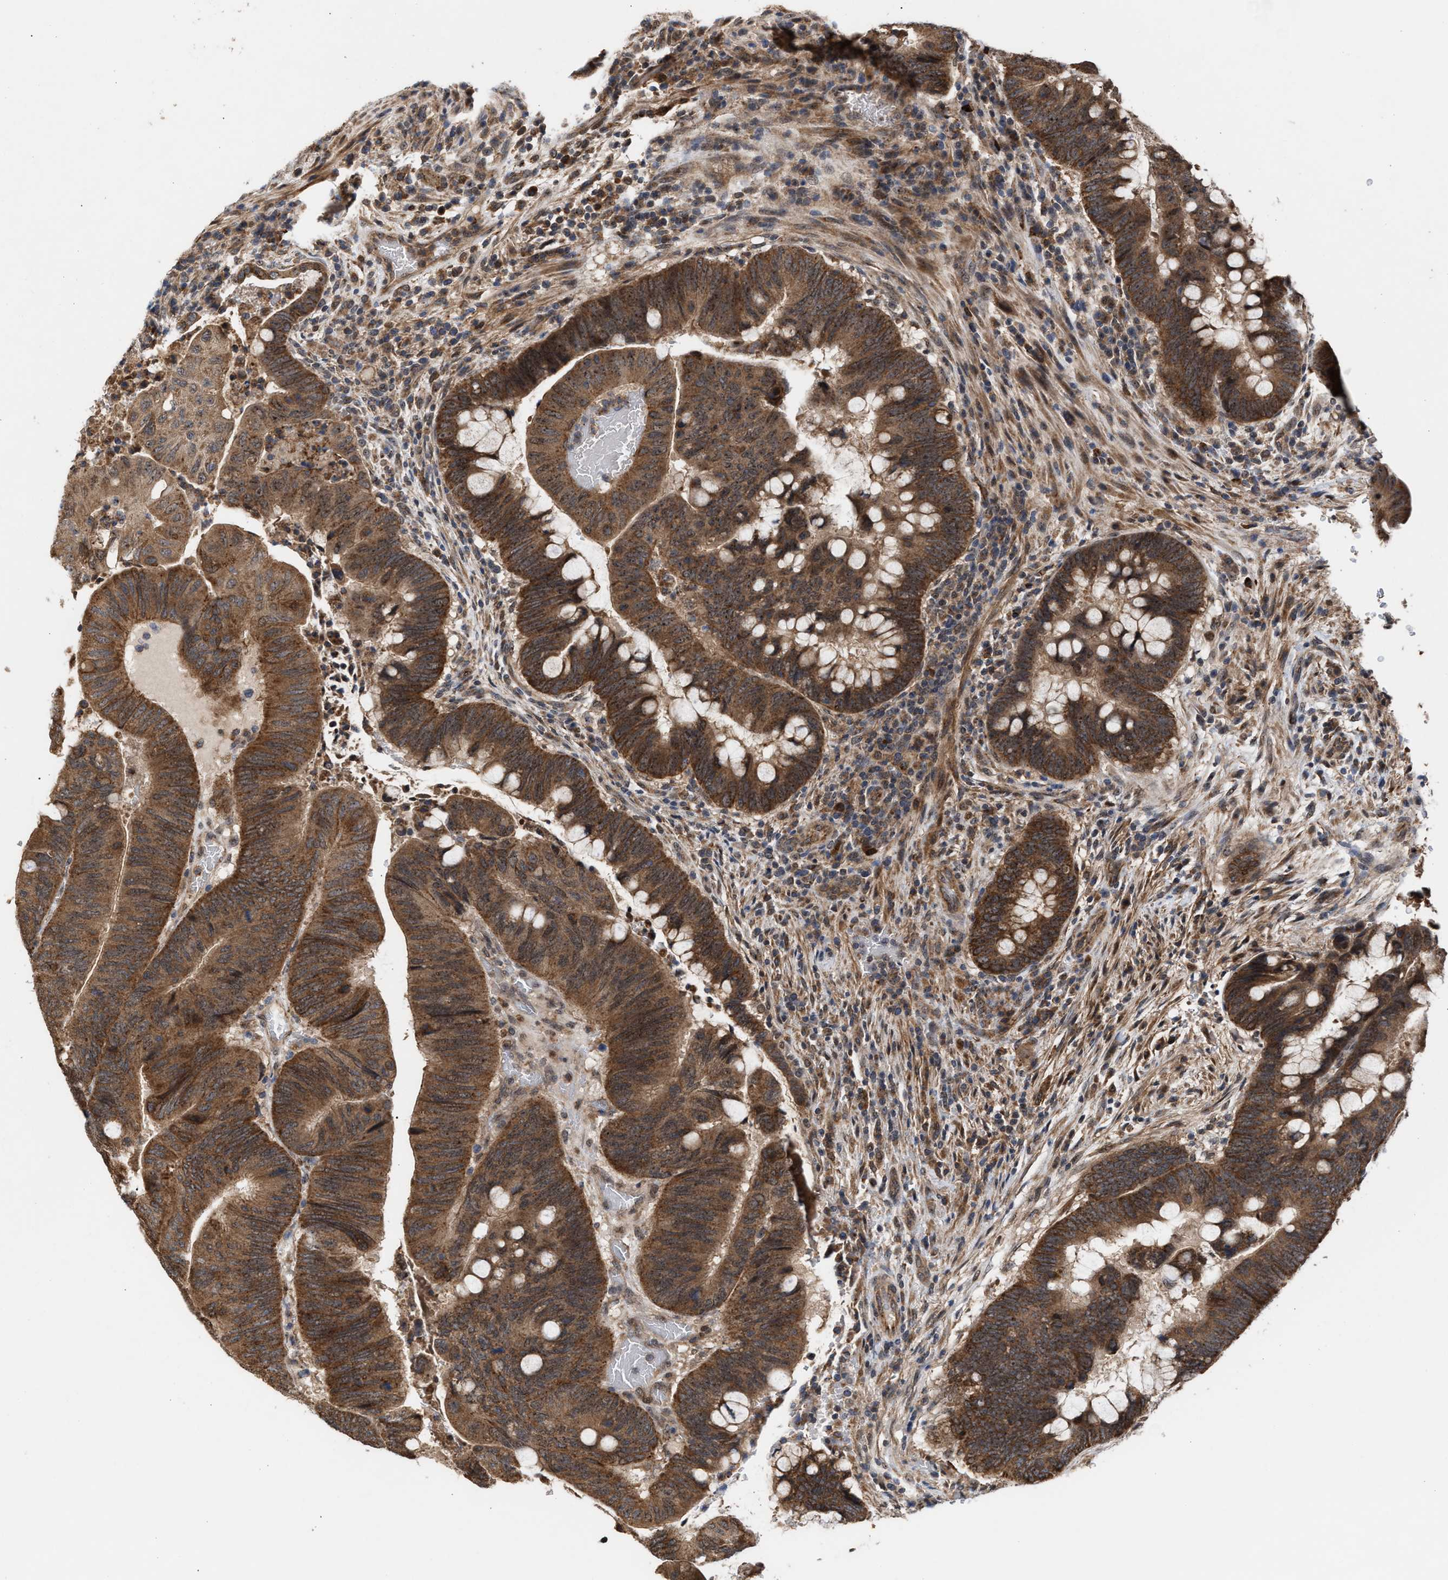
{"staining": {"intensity": "strong", "quantity": ">75%", "location": "cytoplasmic/membranous,nuclear"}, "tissue": "colorectal cancer", "cell_type": "Tumor cells", "image_type": "cancer", "snomed": [{"axis": "morphology", "description": "Normal tissue, NOS"}, {"axis": "morphology", "description": "Adenocarcinoma, NOS"}, {"axis": "topography", "description": "Rectum"}, {"axis": "topography", "description": "Peripheral nerve tissue"}], "caption": "Protein staining displays strong cytoplasmic/membranous and nuclear positivity in approximately >75% of tumor cells in adenocarcinoma (colorectal). (brown staining indicates protein expression, while blue staining denotes nuclei).", "gene": "EXOSC2", "patient": {"sex": "male", "age": 92}}